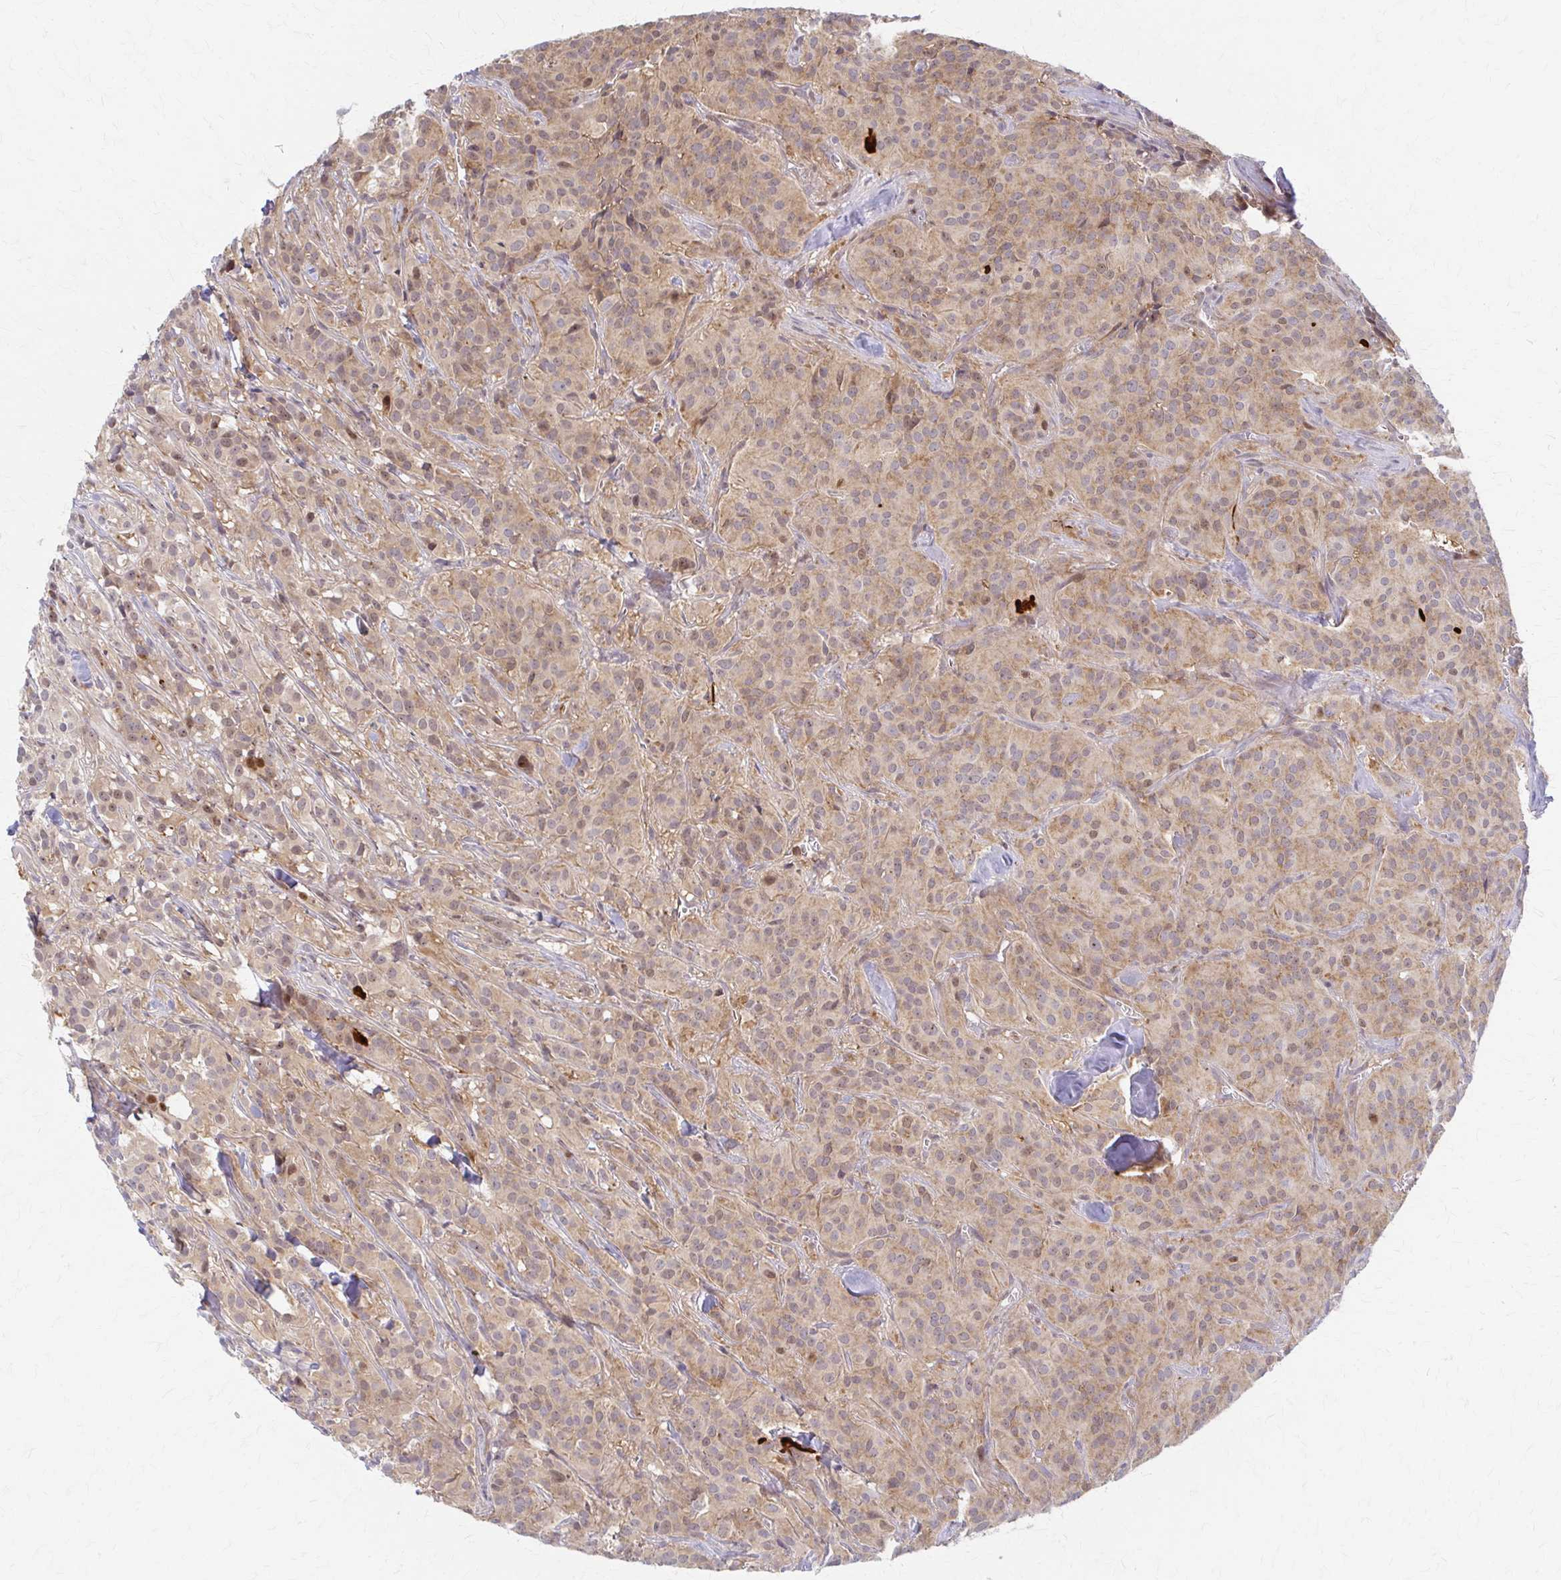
{"staining": {"intensity": "weak", "quantity": "25%-75%", "location": "cytoplasmic/membranous"}, "tissue": "glioma", "cell_type": "Tumor cells", "image_type": "cancer", "snomed": [{"axis": "morphology", "description": "Glioma, malignant, Low grade"}, {"axis": "topography", "description": "Brain"}], "caption": "A micrograph showing weak cytoplasmic/membranous staining in about 25%-75% of tumor cells in malignant glioma (low-grade), as visualized by brown immunohistochemical staining.", "gene": "ARHGAP35", "patient": {"sex": "male", "age": 42}}